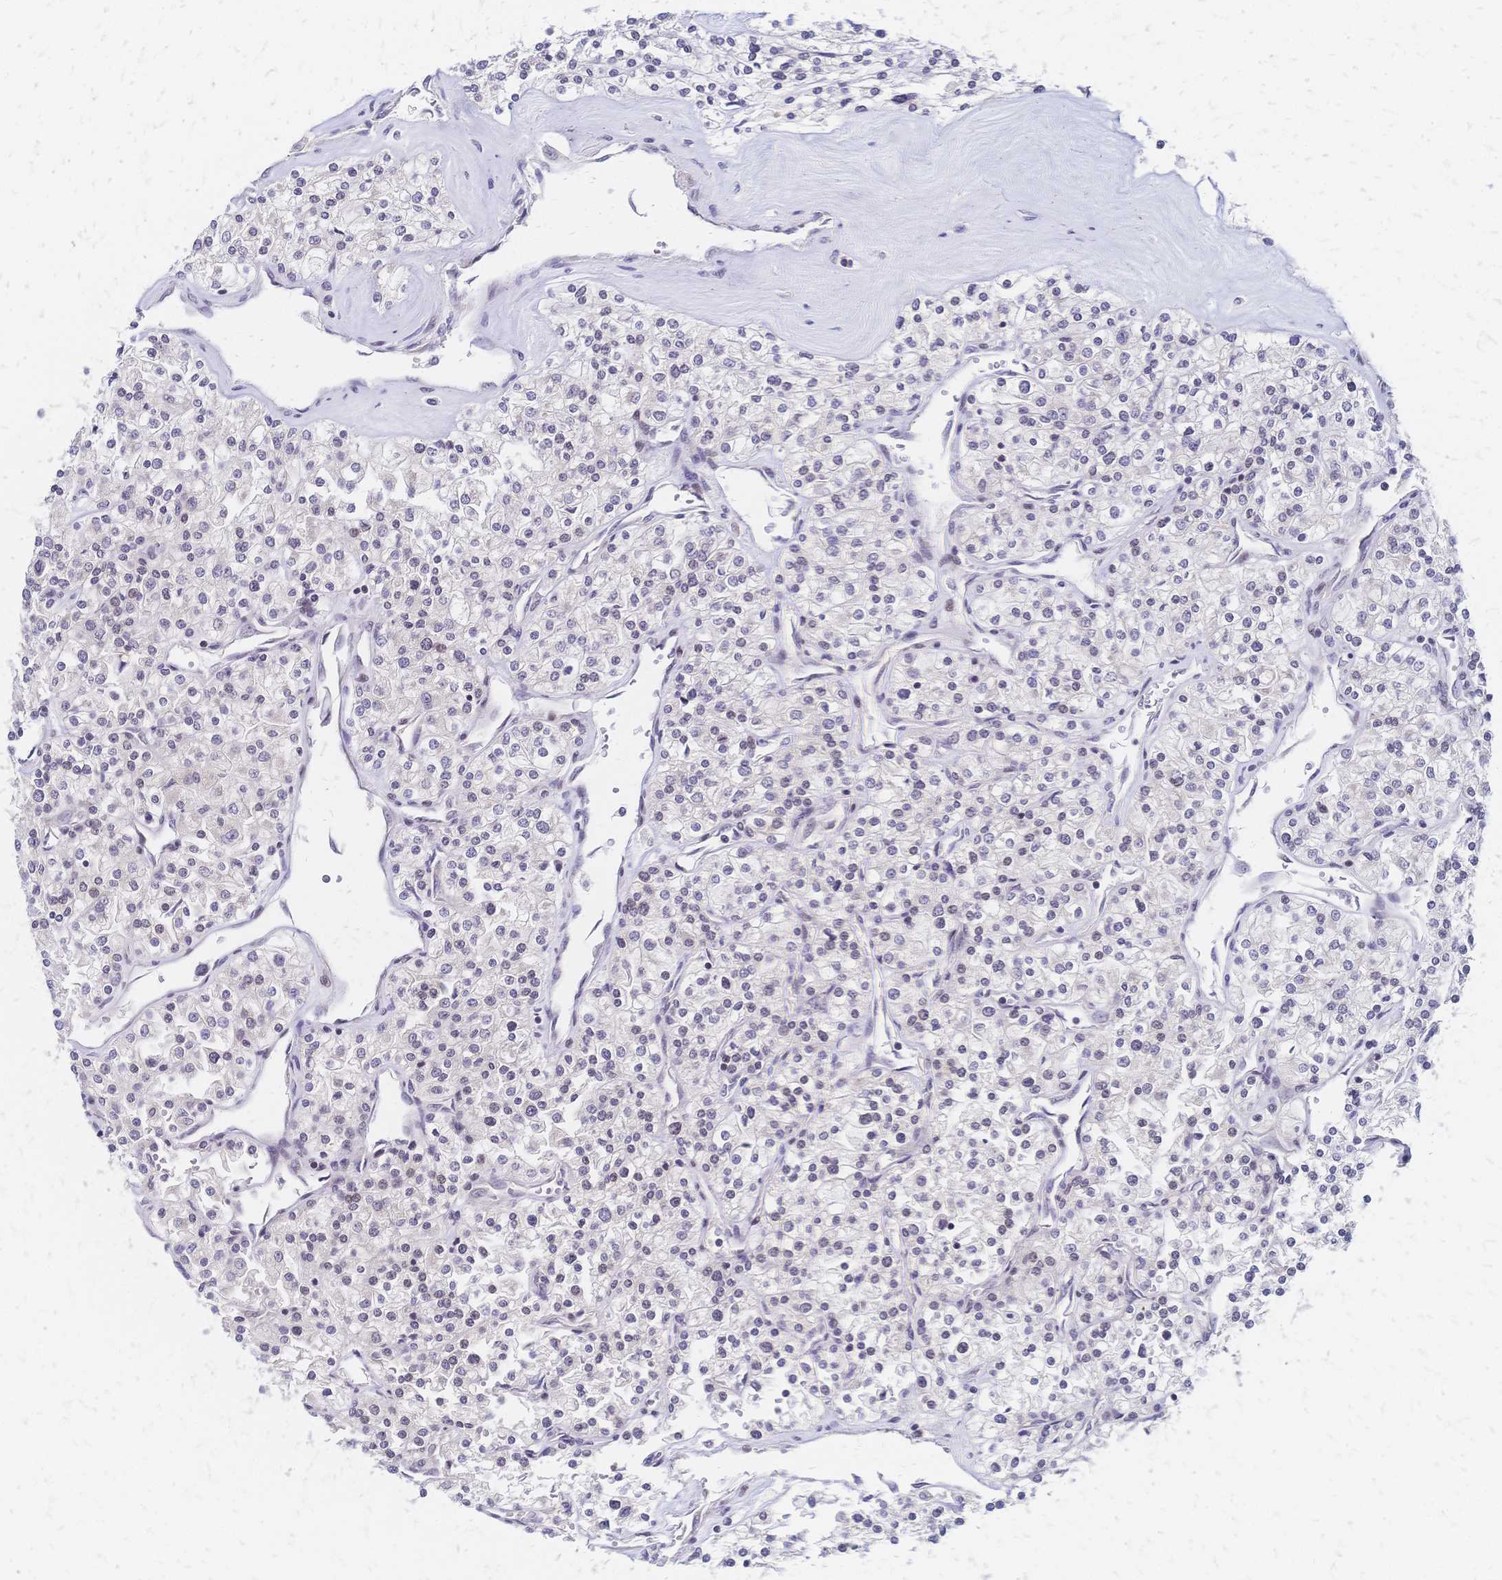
{"staining": {"intensity": "negative", "quantity": "none", "location": "none"}, "tissue": "renal cancer", "cell_type": "Tumor cells", "image_type": "cancer", "snomed": [{"axis": "morphology", "description": "Adenocarcinoma, NOS"}, {"axis": "topography", "description": "Kidney"}], "caption": "Immunohistochemistry micrograph of neoplastic tissue: adenocarcinoma (renal) stained with DAB (3,3'-diaminobenzidine) shows no significant protein positivity in tumor cells. (DAB IHC visualized using brightfield microscopy, high magnification).", "gene": "CBX7", "patient": {"sex": "male", "age": 80}}